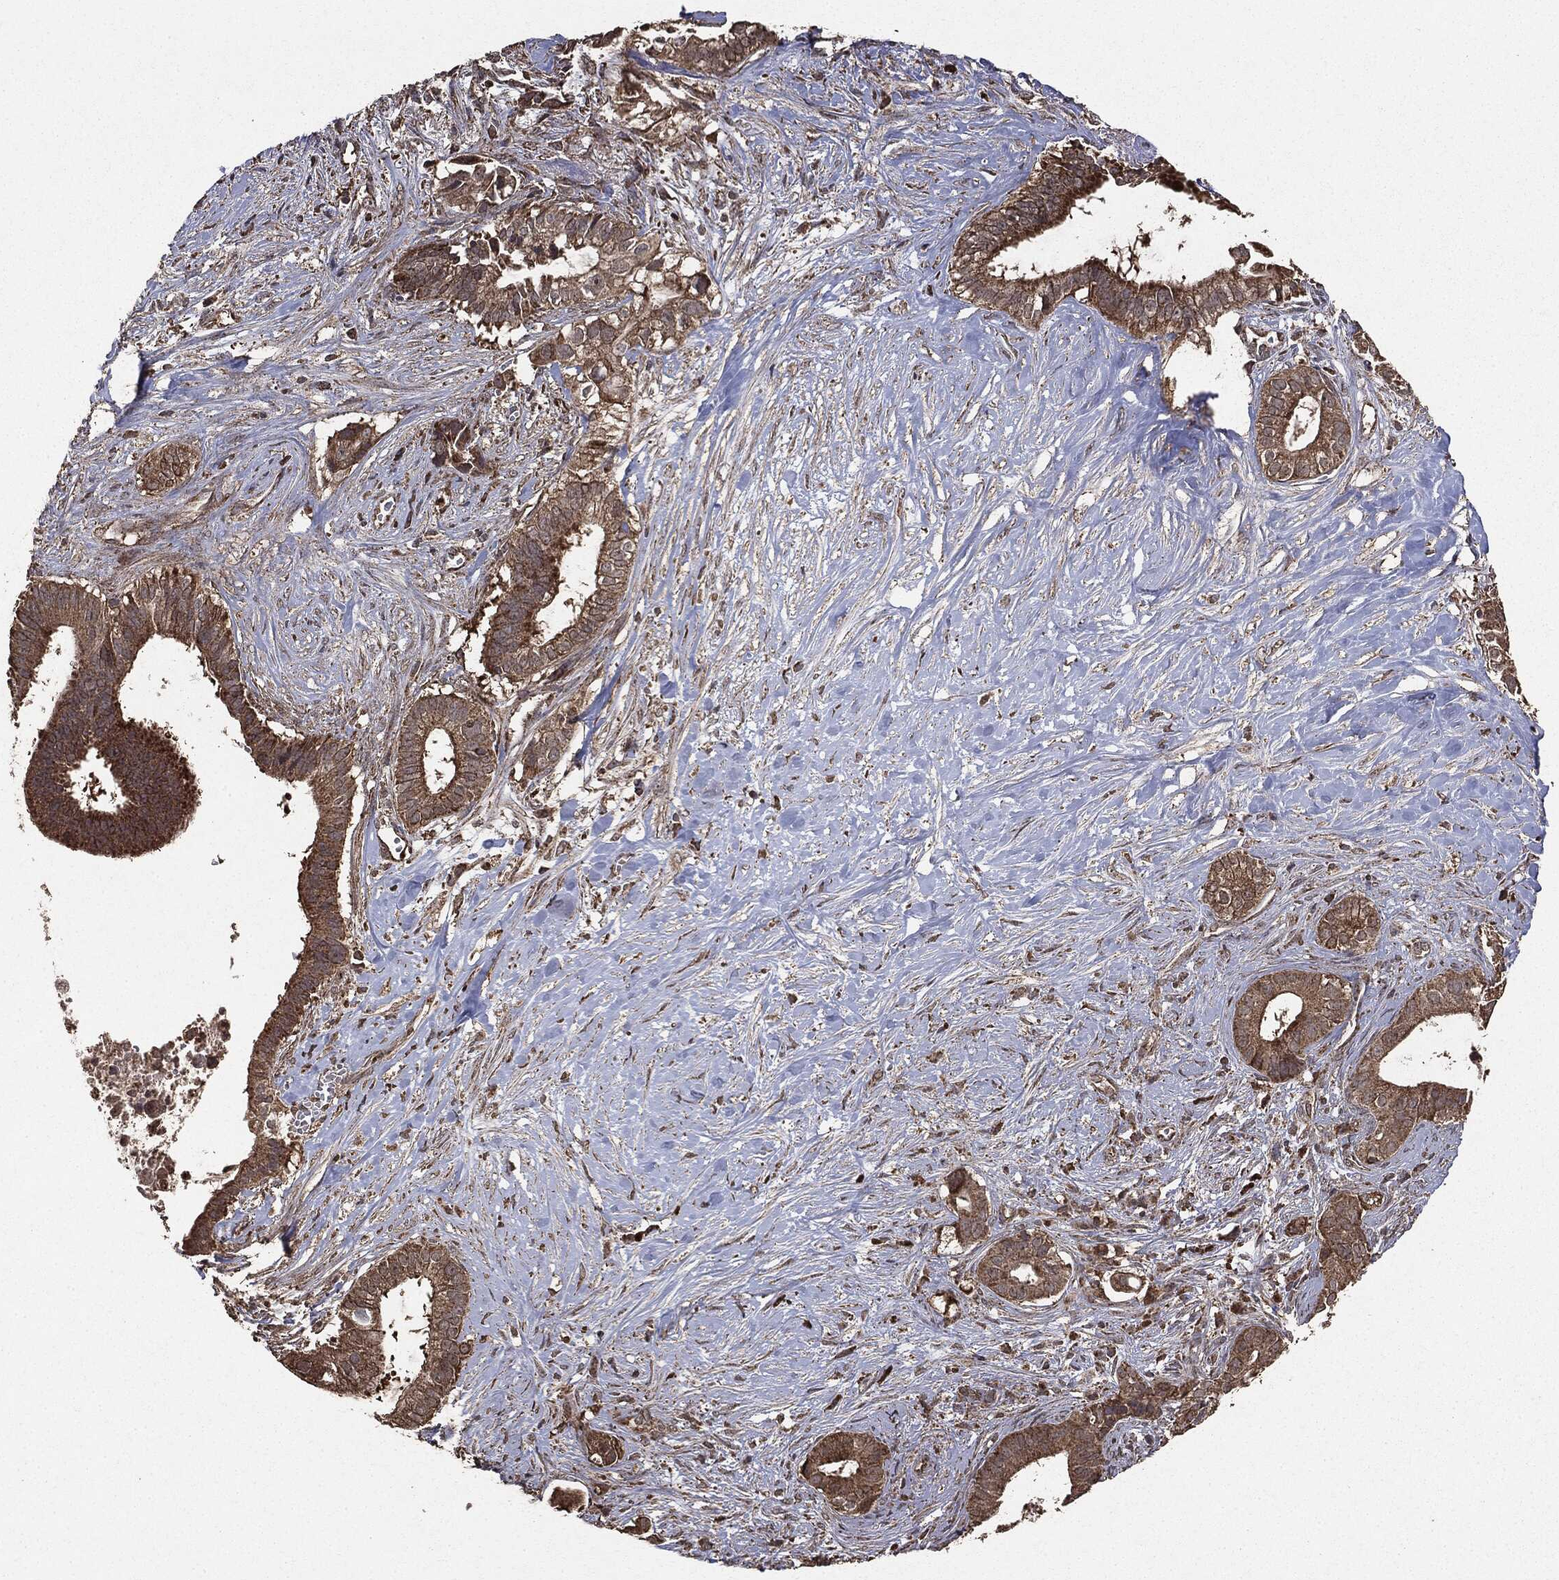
{"staining": {"intensity": "strong", "quantity": ">75%", "location": "cytoplasmic/membranous"}, "tissue": "pancreatic cancer", "cell_type": "Tumor cells", "image_type": "cancer", "snomed": [{"axis": "morphology", "description": "Adenocarcinoma, NOS"}, {"axis": "topography", "description": "Pancreas"}], "caption": "Adenocarcinoma (pancreatic) stained with immunohistochemistry displays strong cytoplasmic/membranous positivity in approximately >75% of tumor cells.", "gene": "MTOR", "patient": {"sex": "male", "age": 61}}